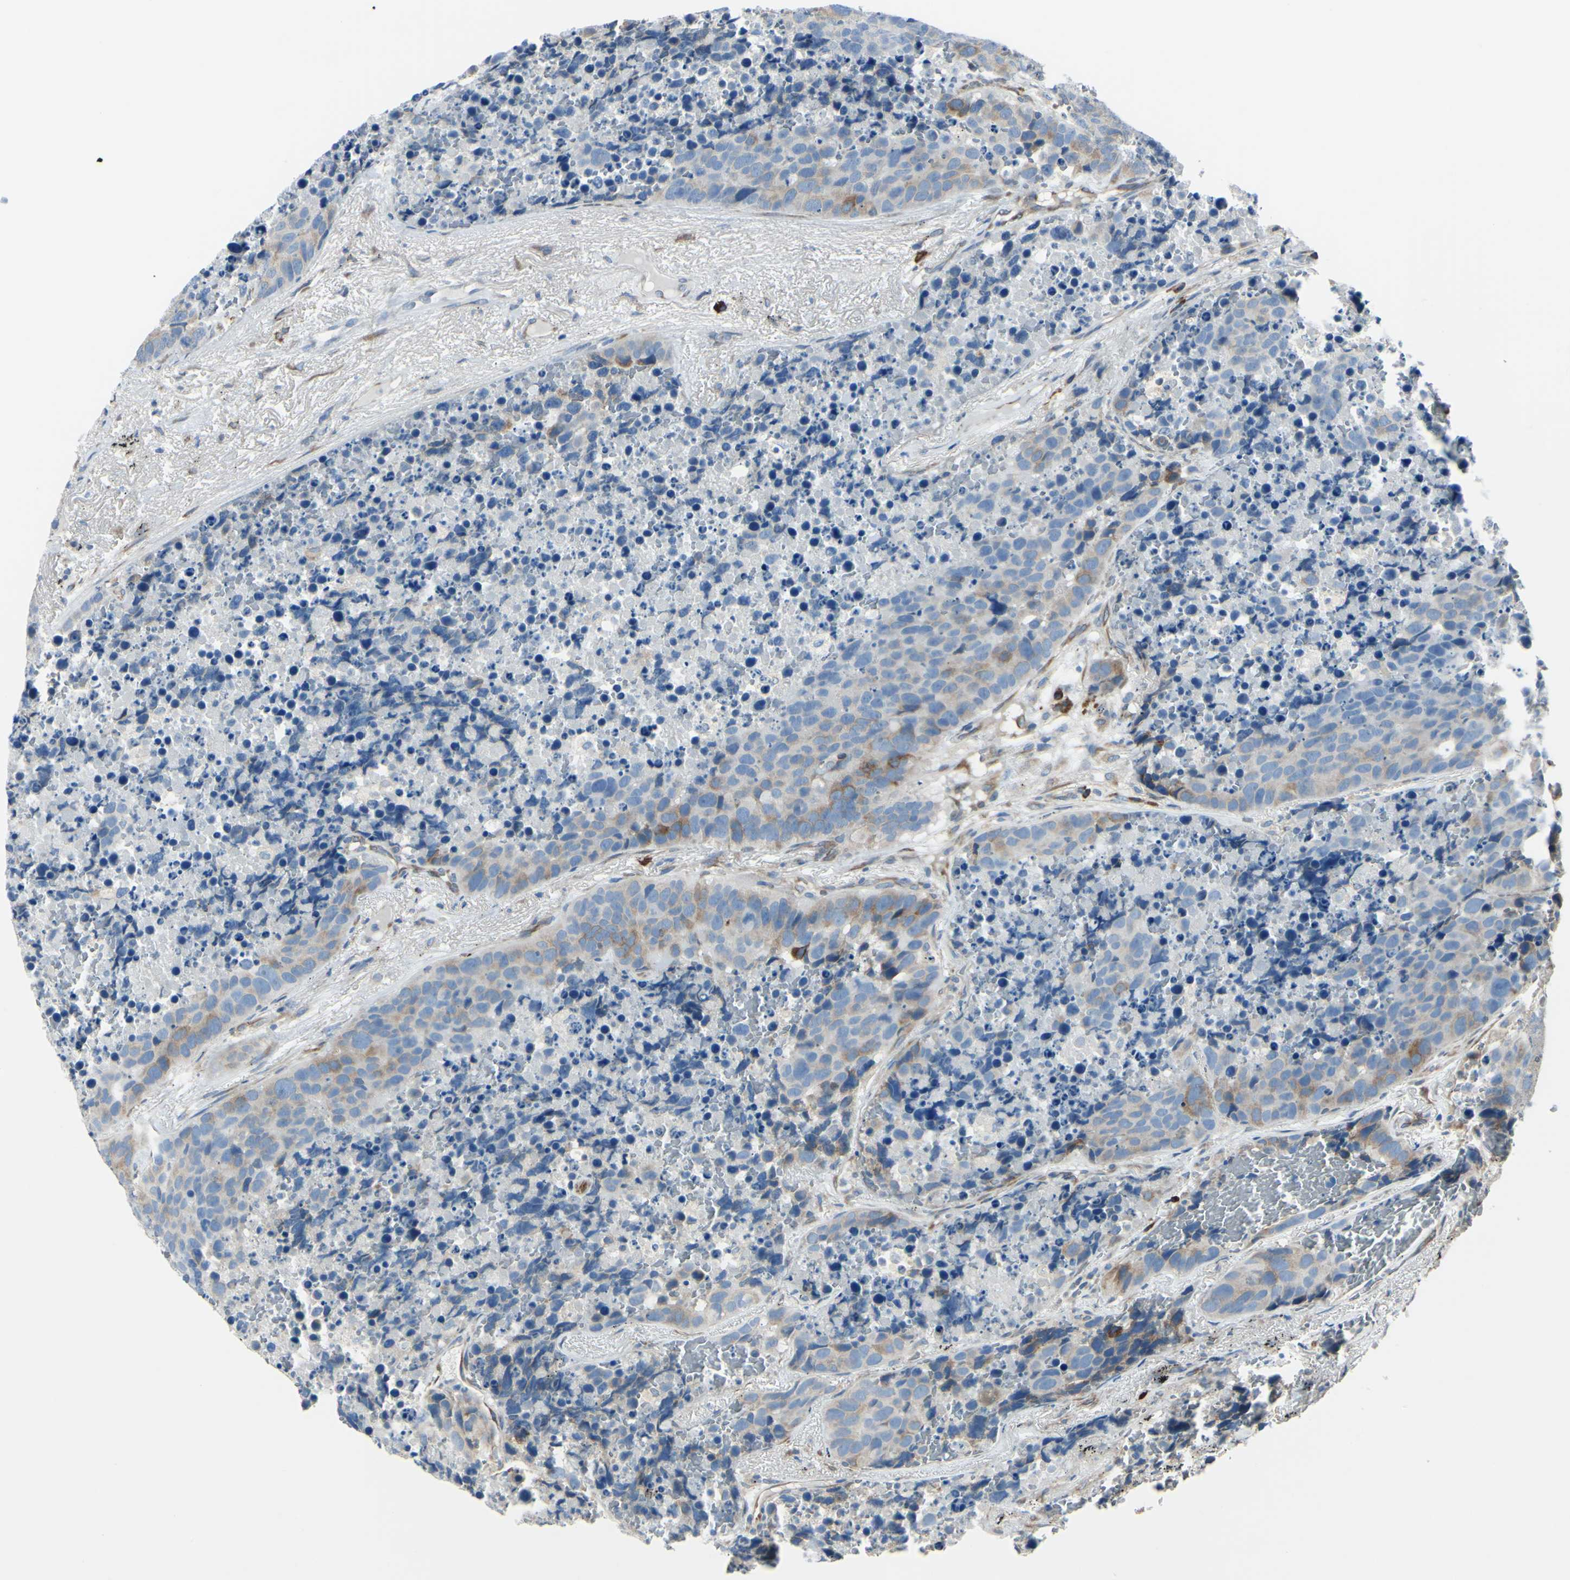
{"staining": {"intensity": "weak", "quantity": "25%-75%", "location": "cytoplasmic/membranous"}, "tissue": "carcinoid", "cell_type": "Tumor cells", "image_type": "cancer", "snomed": [{"axis": "morphology", "description": "Carcinoid, malignant, NOS"}, {"axis": "topography", "description": "Lung"}], "caption": "Carcinoid stained with a brown dye reveals weak cytoplasmic/membranous positive positivity in approximately 25%-75% of tumor cells.", "gene": "SELENOS", "patient": {"sex": "male", "age": 60}}